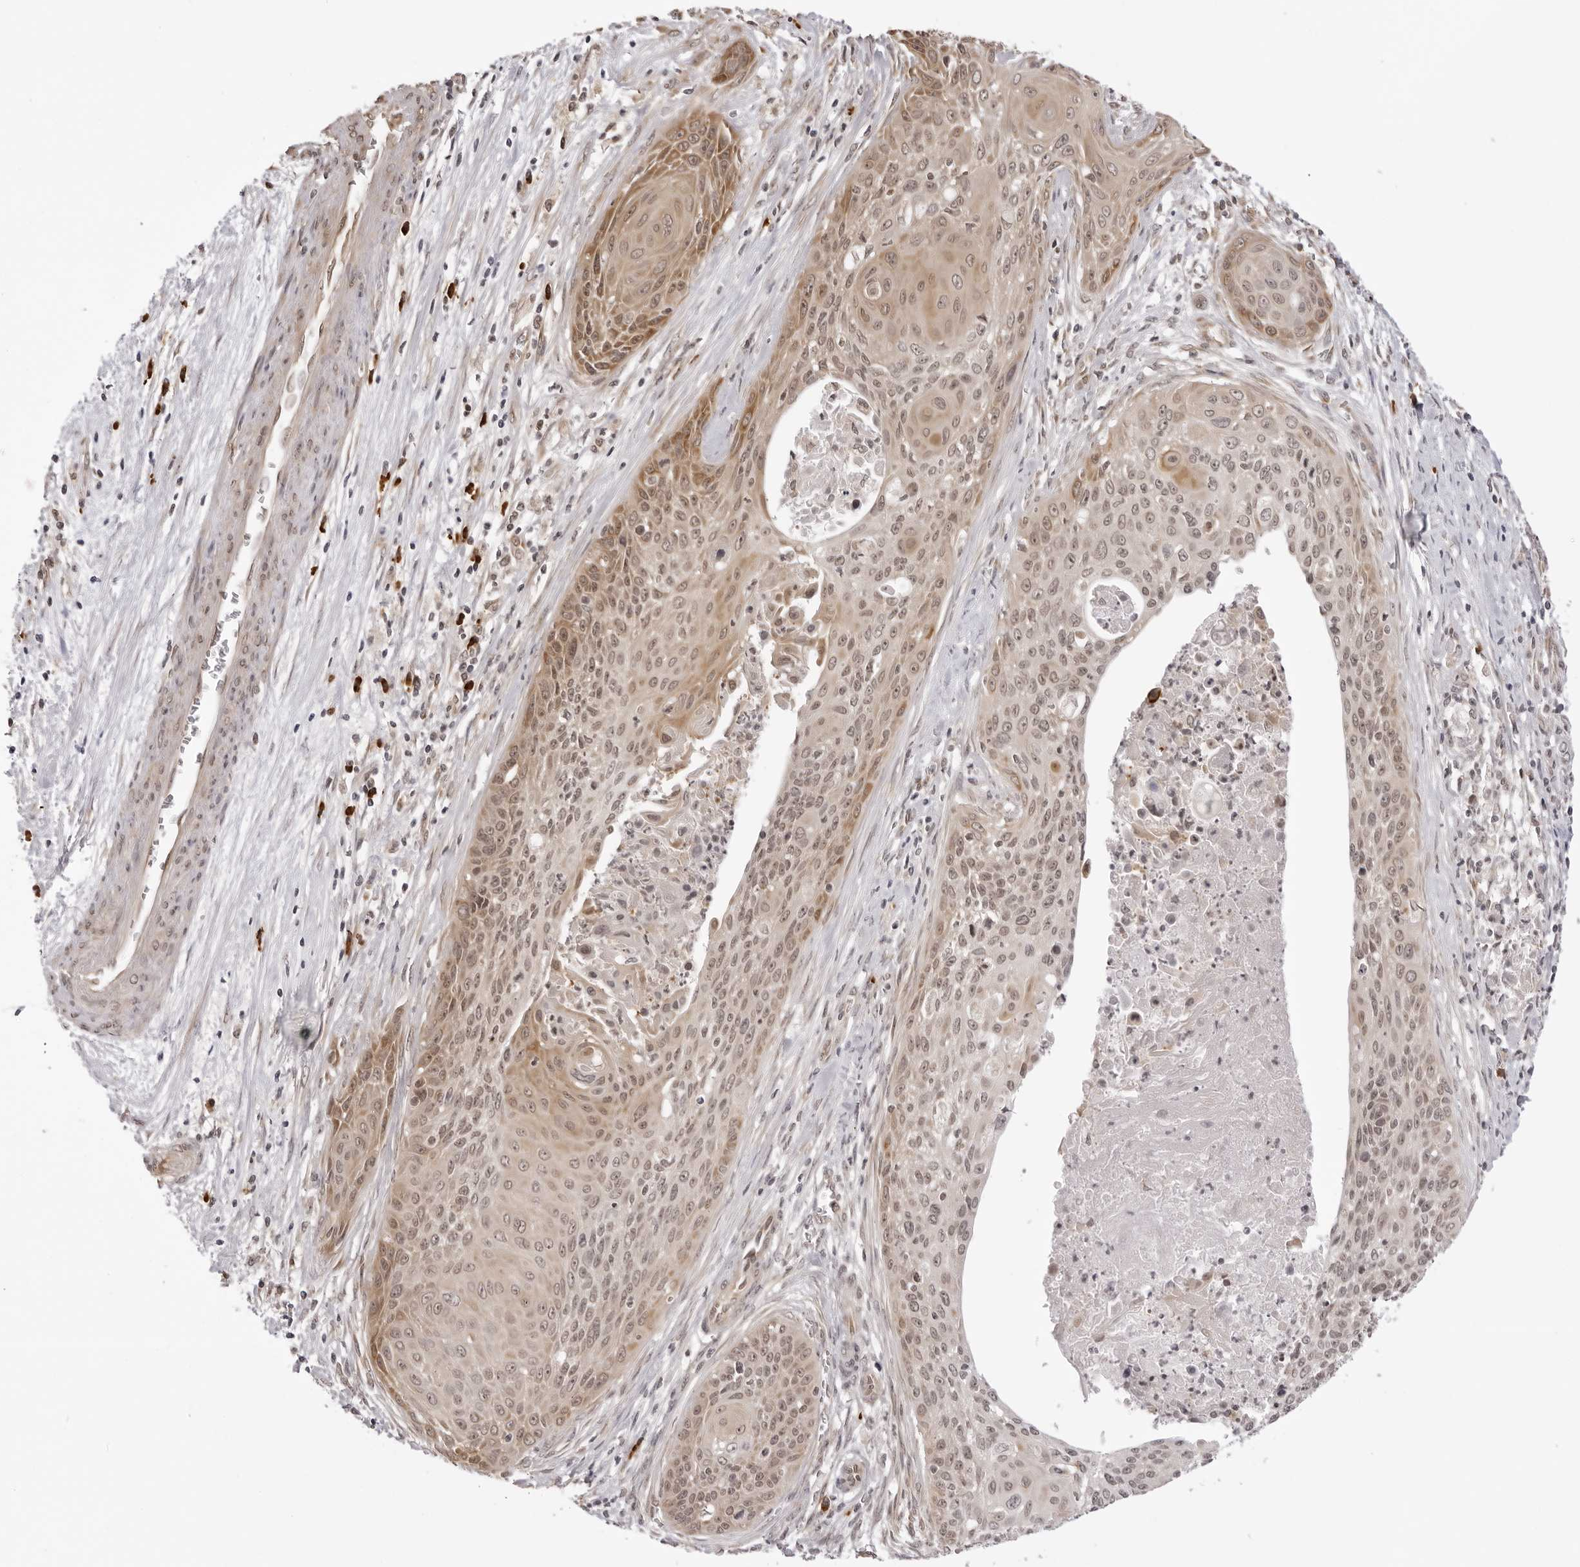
{"staining": {"intensity": "moderate", "quantity": ">75%", "location": "cytoplasmic/membranous,nuclear"}, "tissue": "cervical cancer", "cell_type": "Tumor cells", "image_type": "cancer", "snomed": [{"axis": "morphology", "description": "Squamous cell carcinoma, NOS"}, {"axis": "topography", "description": "Cervix"}], "caption": "This image exhibits immunohistochemistry (IHC) staining of human cervical cancer (squamous cell carcinoma), with medium moderate cytoplasmic/membranous and nuclear expression in approximately >75% of tumor cells.", "gene": "ZC3H11A", "patient": {"sex": "female", "age": 55}}